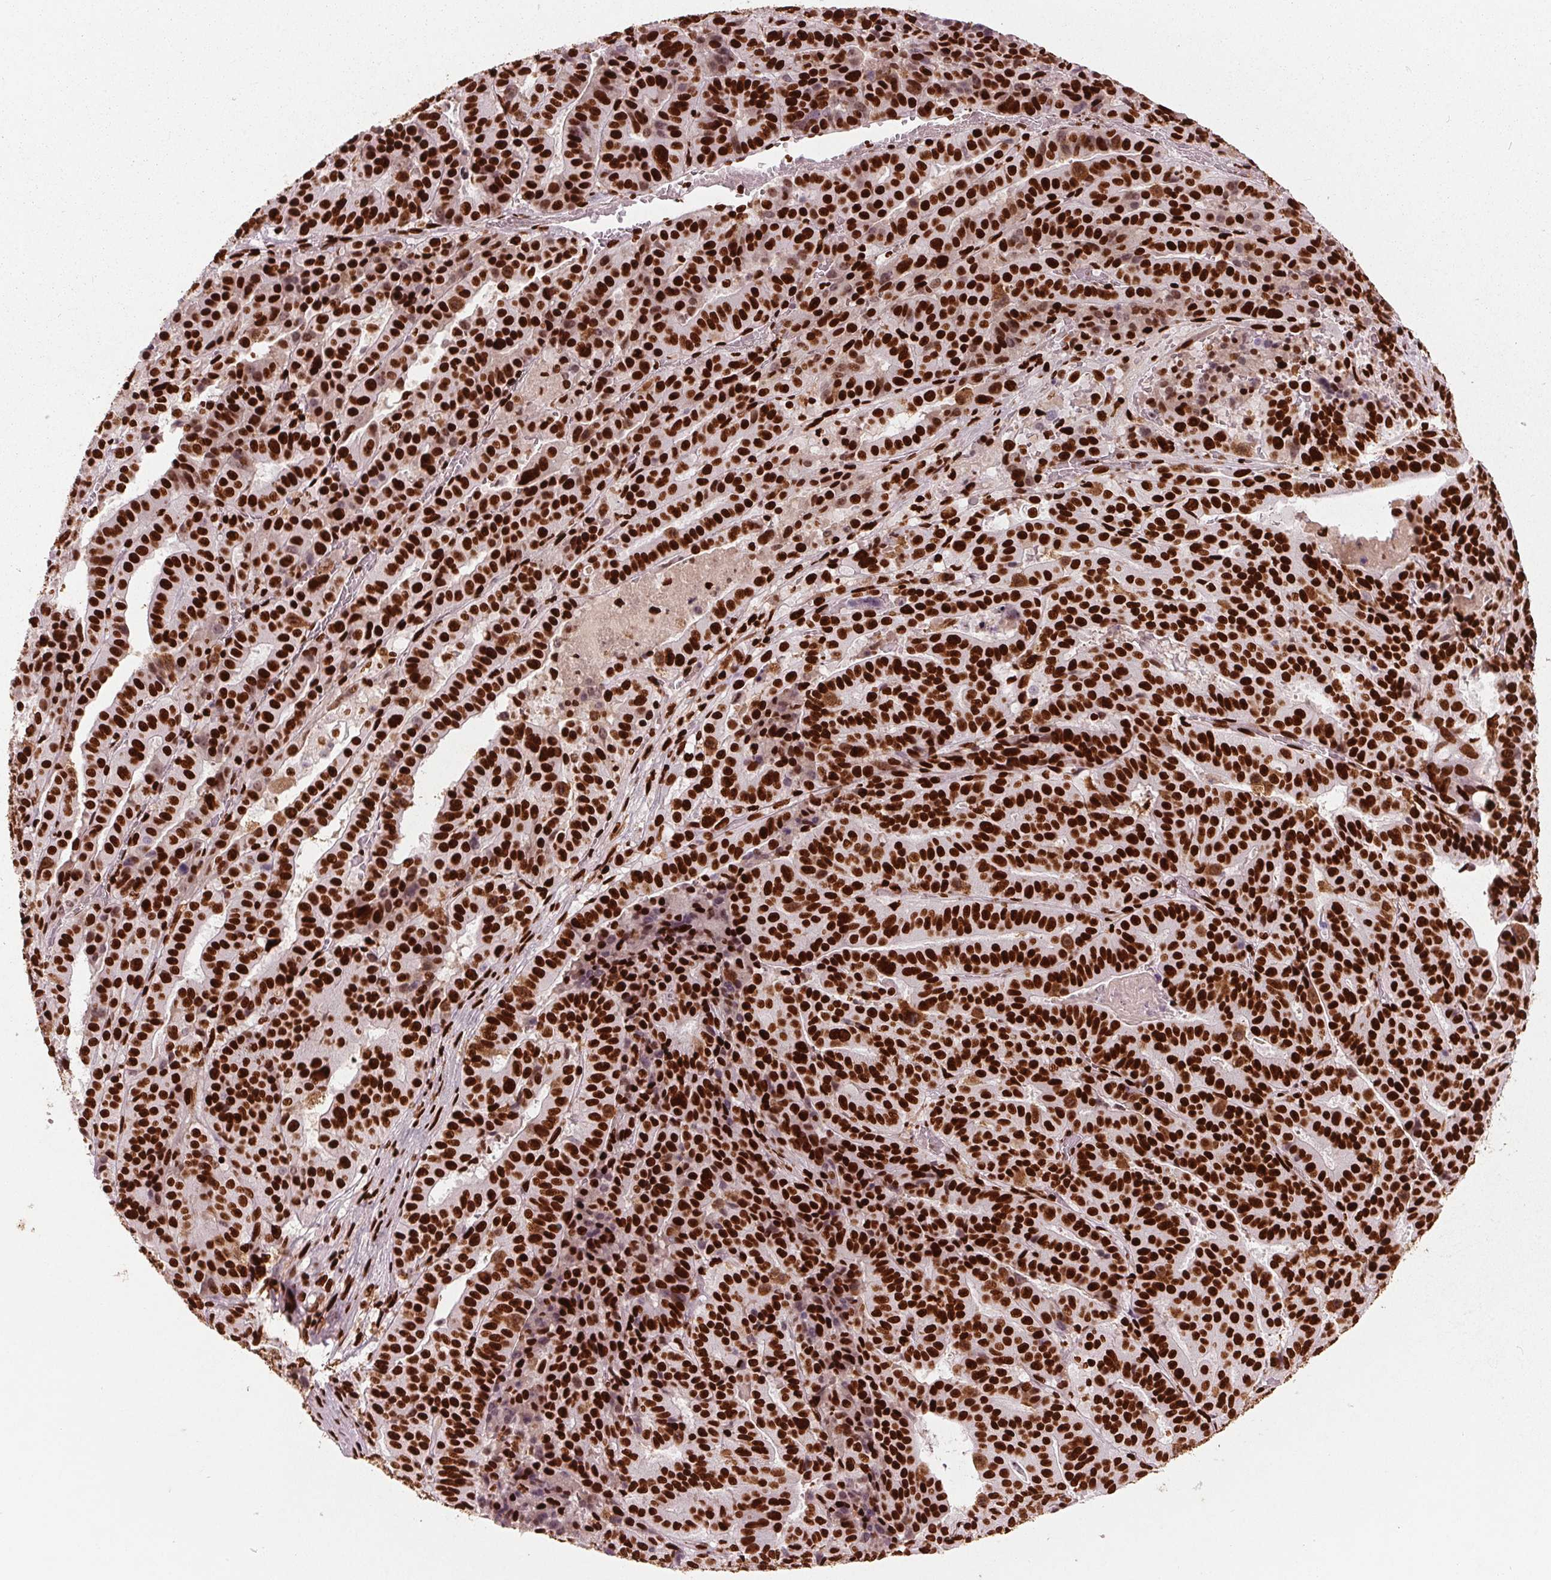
{"staining": {"intensity": "strong", "quantity": ">75%", "location": "nuclear"}, "tissue": "stomach cancer", "cell_type": "Tumor cells", "image_type": "cancer", "snomed": [{"axis": "morphology", "description": "Adenocarcinoma, NOS"}, {"axis": "topography", "description": "Stomach"}], "caption": "IHC (DAB) staining of stomach cancer displays strong nuclear protein positivity in about >75% of tumor cells.", "gene": "BRD4", "patient": {"sex": "male", "age": 48}}